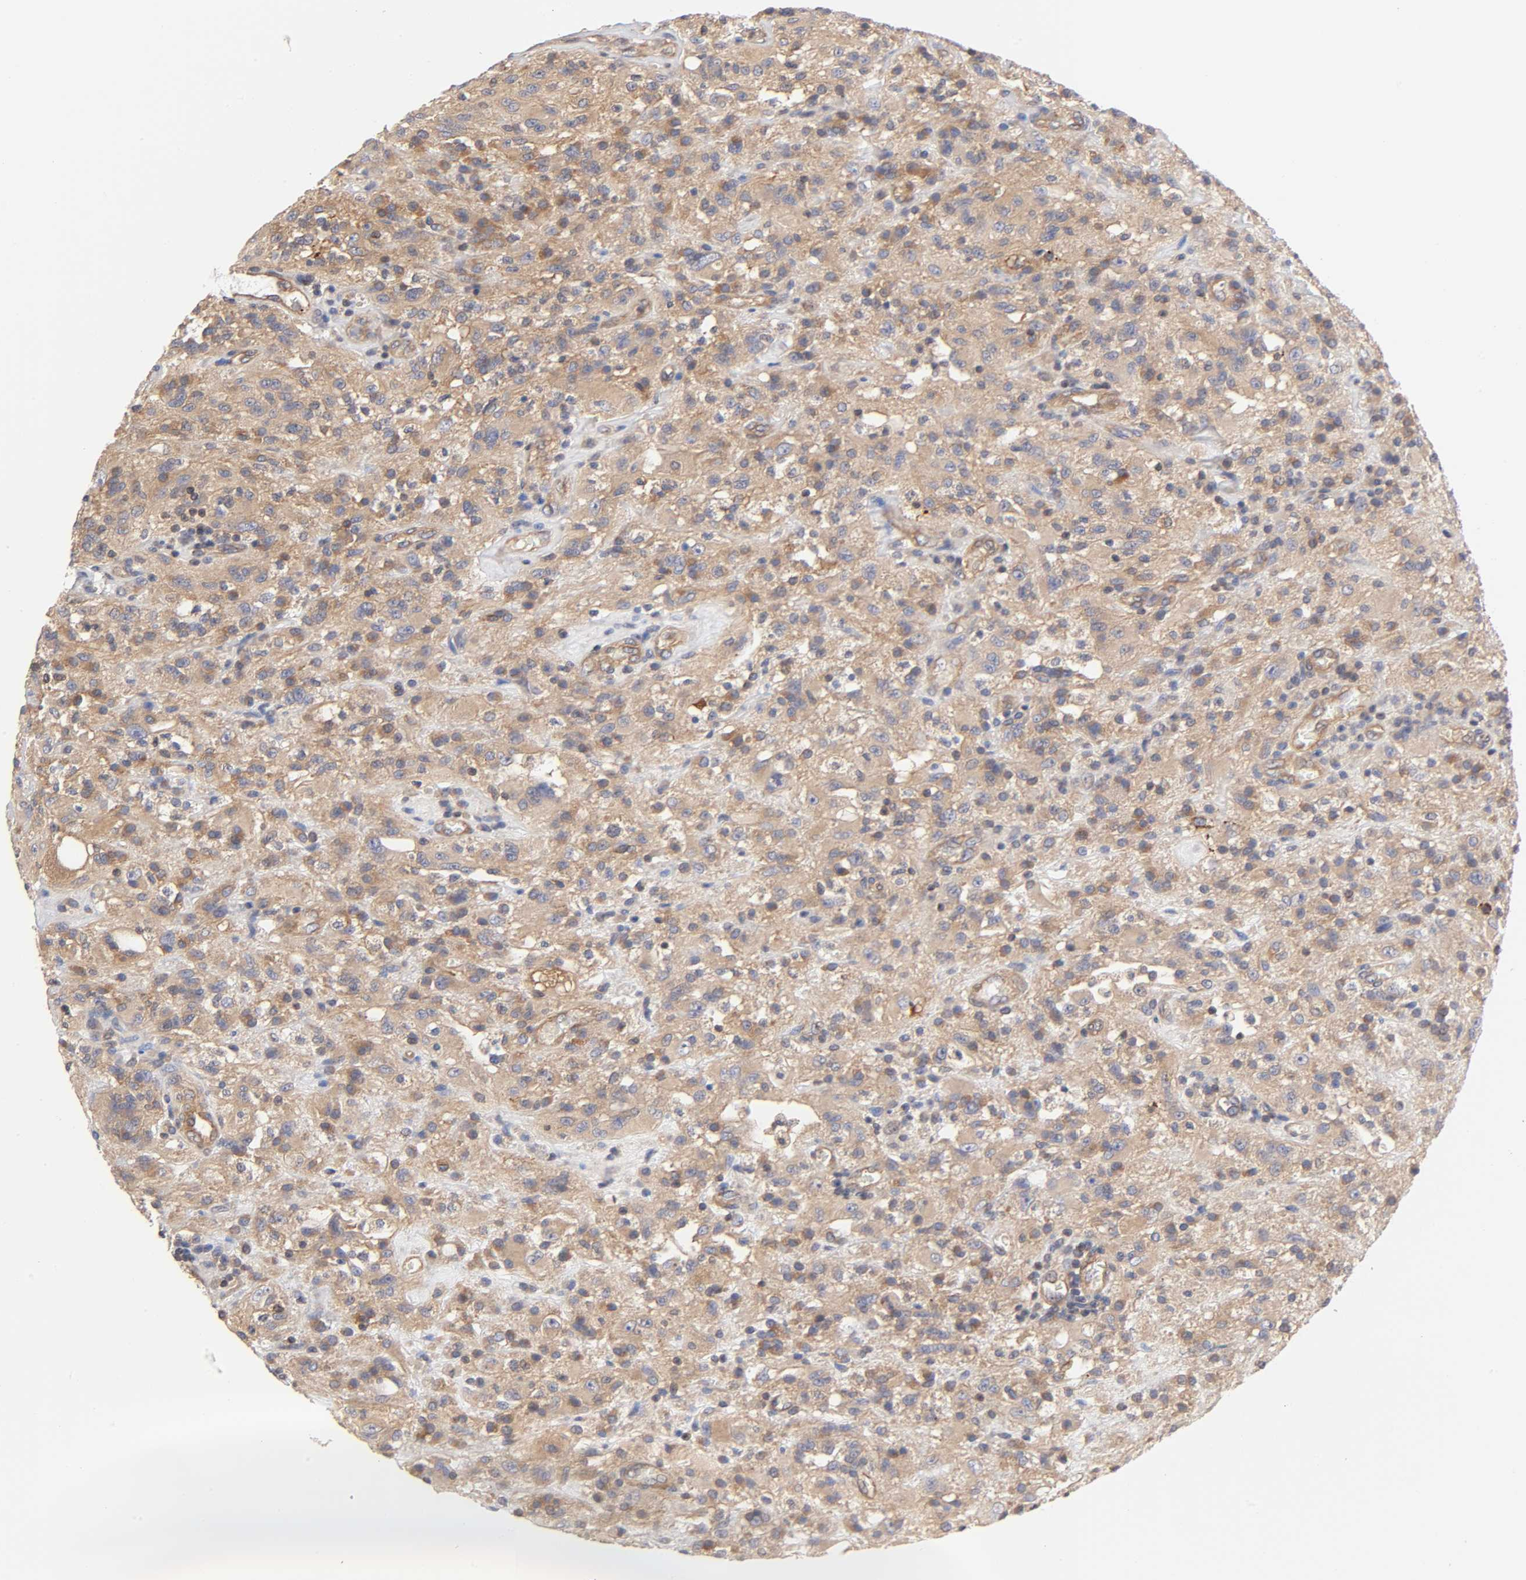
{"staining": {"intensity": "moderate", "quantity": ">75%", "location": "cytoplasmic/membranous"}, "tissue": "glioma", "cell_type": "Tumor cells", "image_type": "cancer", "snomed": [{"axis": "morphology", "description": "Normal tissue, NOS"}, {"axis": "morphology", "description": "Glioma, malignant, High grade"}, {"axis": "topography", "description": "Cerebral cortex"}], "caption": "DAB immunohistochemical staining of malignant glioma (high-grade) exhibits moderate cytoplasmic/membranous protein expression in approximately >75% of tumor cells. The protein is stained brown, and the nuclei are stained in blue (DAB (3,3'-diaminobenzidine) IHC with brightfield microscopy, high magnification).", "gene": "STRN3", "patient": {"sex": "male", "age": 56}}